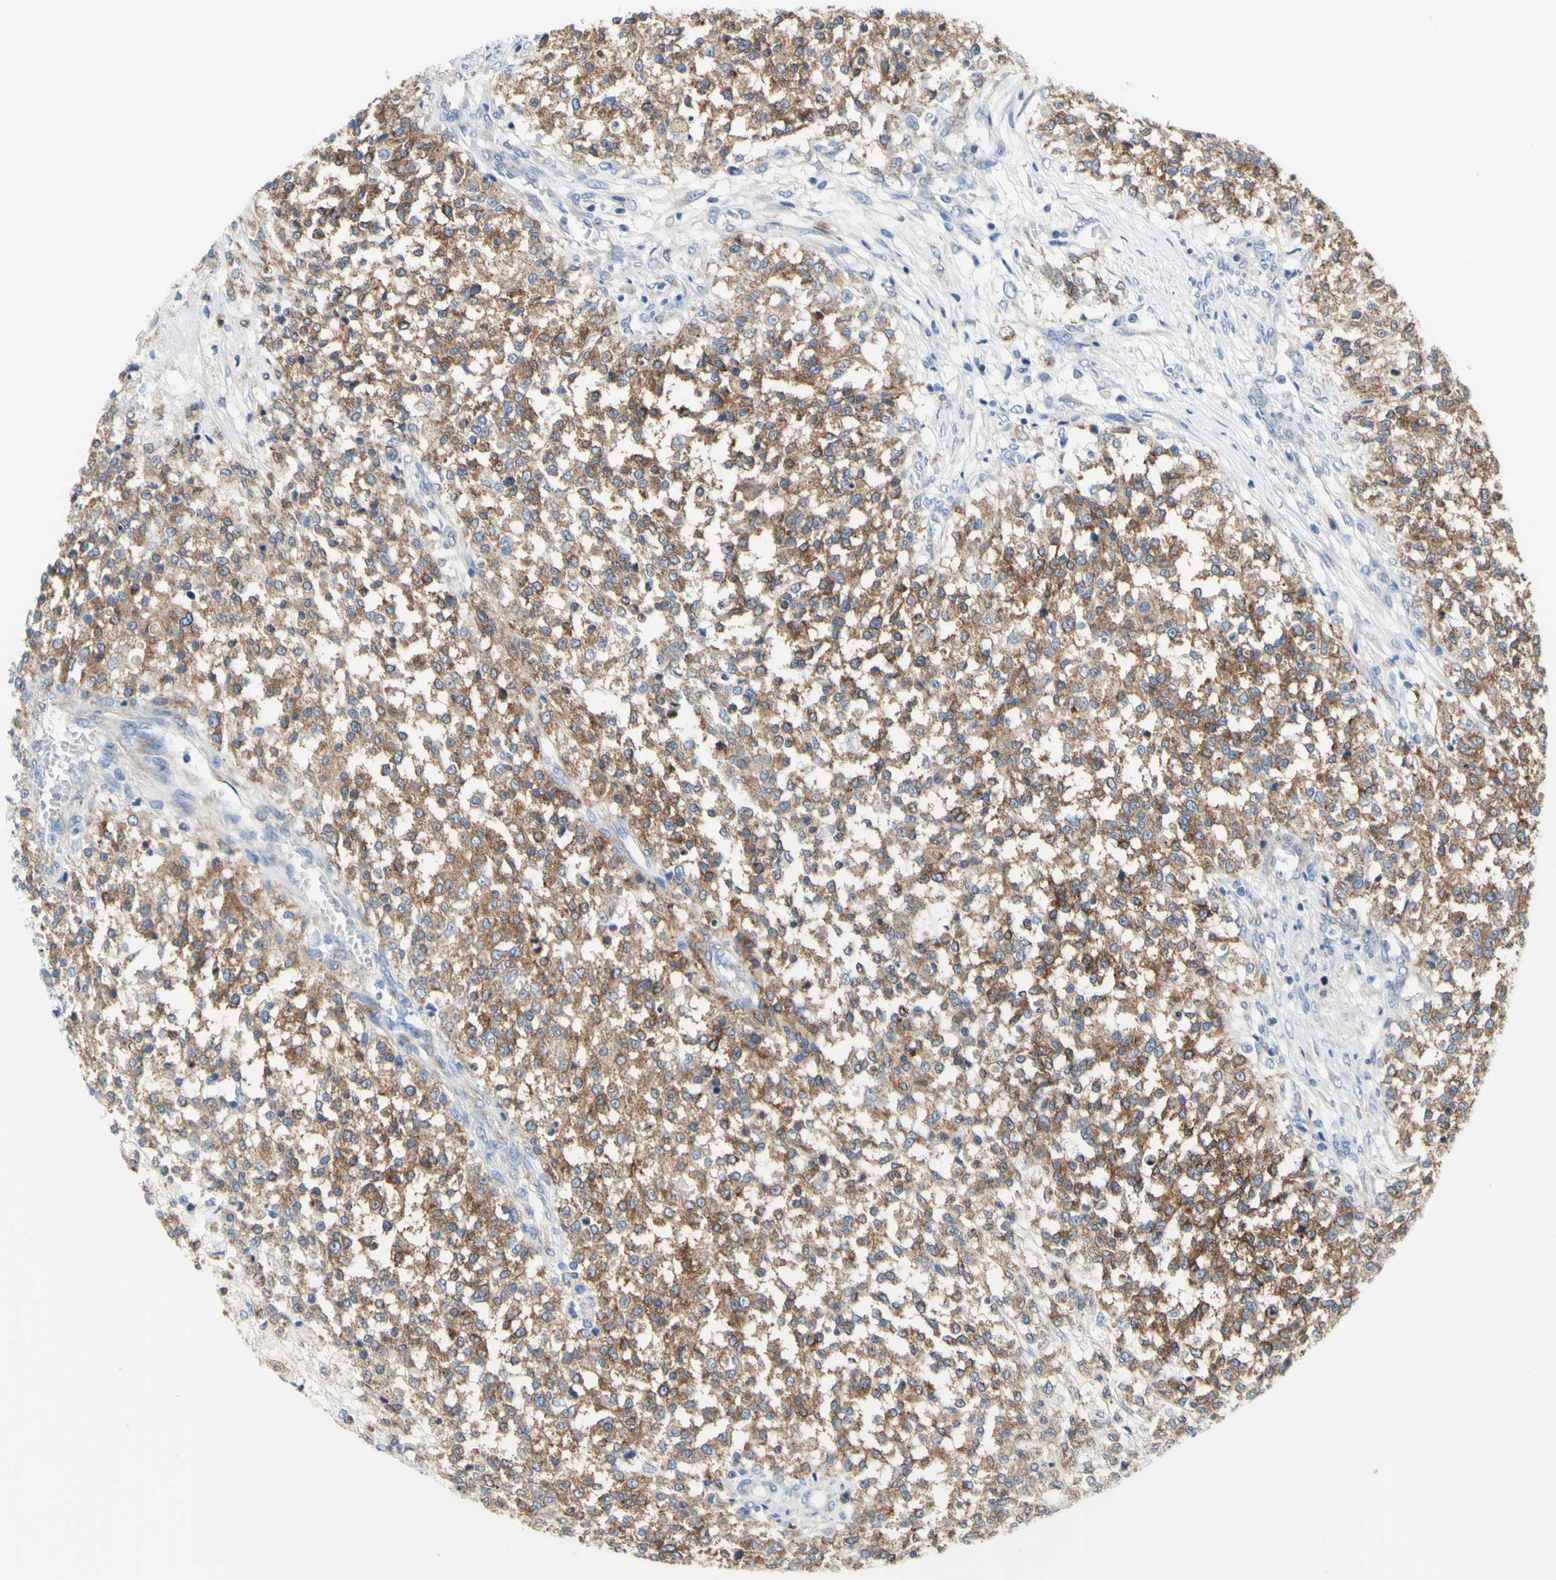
{"staining": {"intensity": "moderate", "quantity": ">75%", "location": "cytoplasmic/membranous"}, "tissue": "testis cancer", "cell_type": "Tumor cells", "image_type": "cancer", "snomed": [{"axis": "morphology", "description": "Seminoma, NOS"}, {"axis": "topography", "description": "Testis"}], "caption": "There is medium levels of moderate cytoplasmic/membranous positivity in tumor cells of testis cancer (seminoma), as demonstrated by immunohistochemical staining (brown color).", "gene": "RETREG2", "patient": {"sex": "male", "age": 59}}